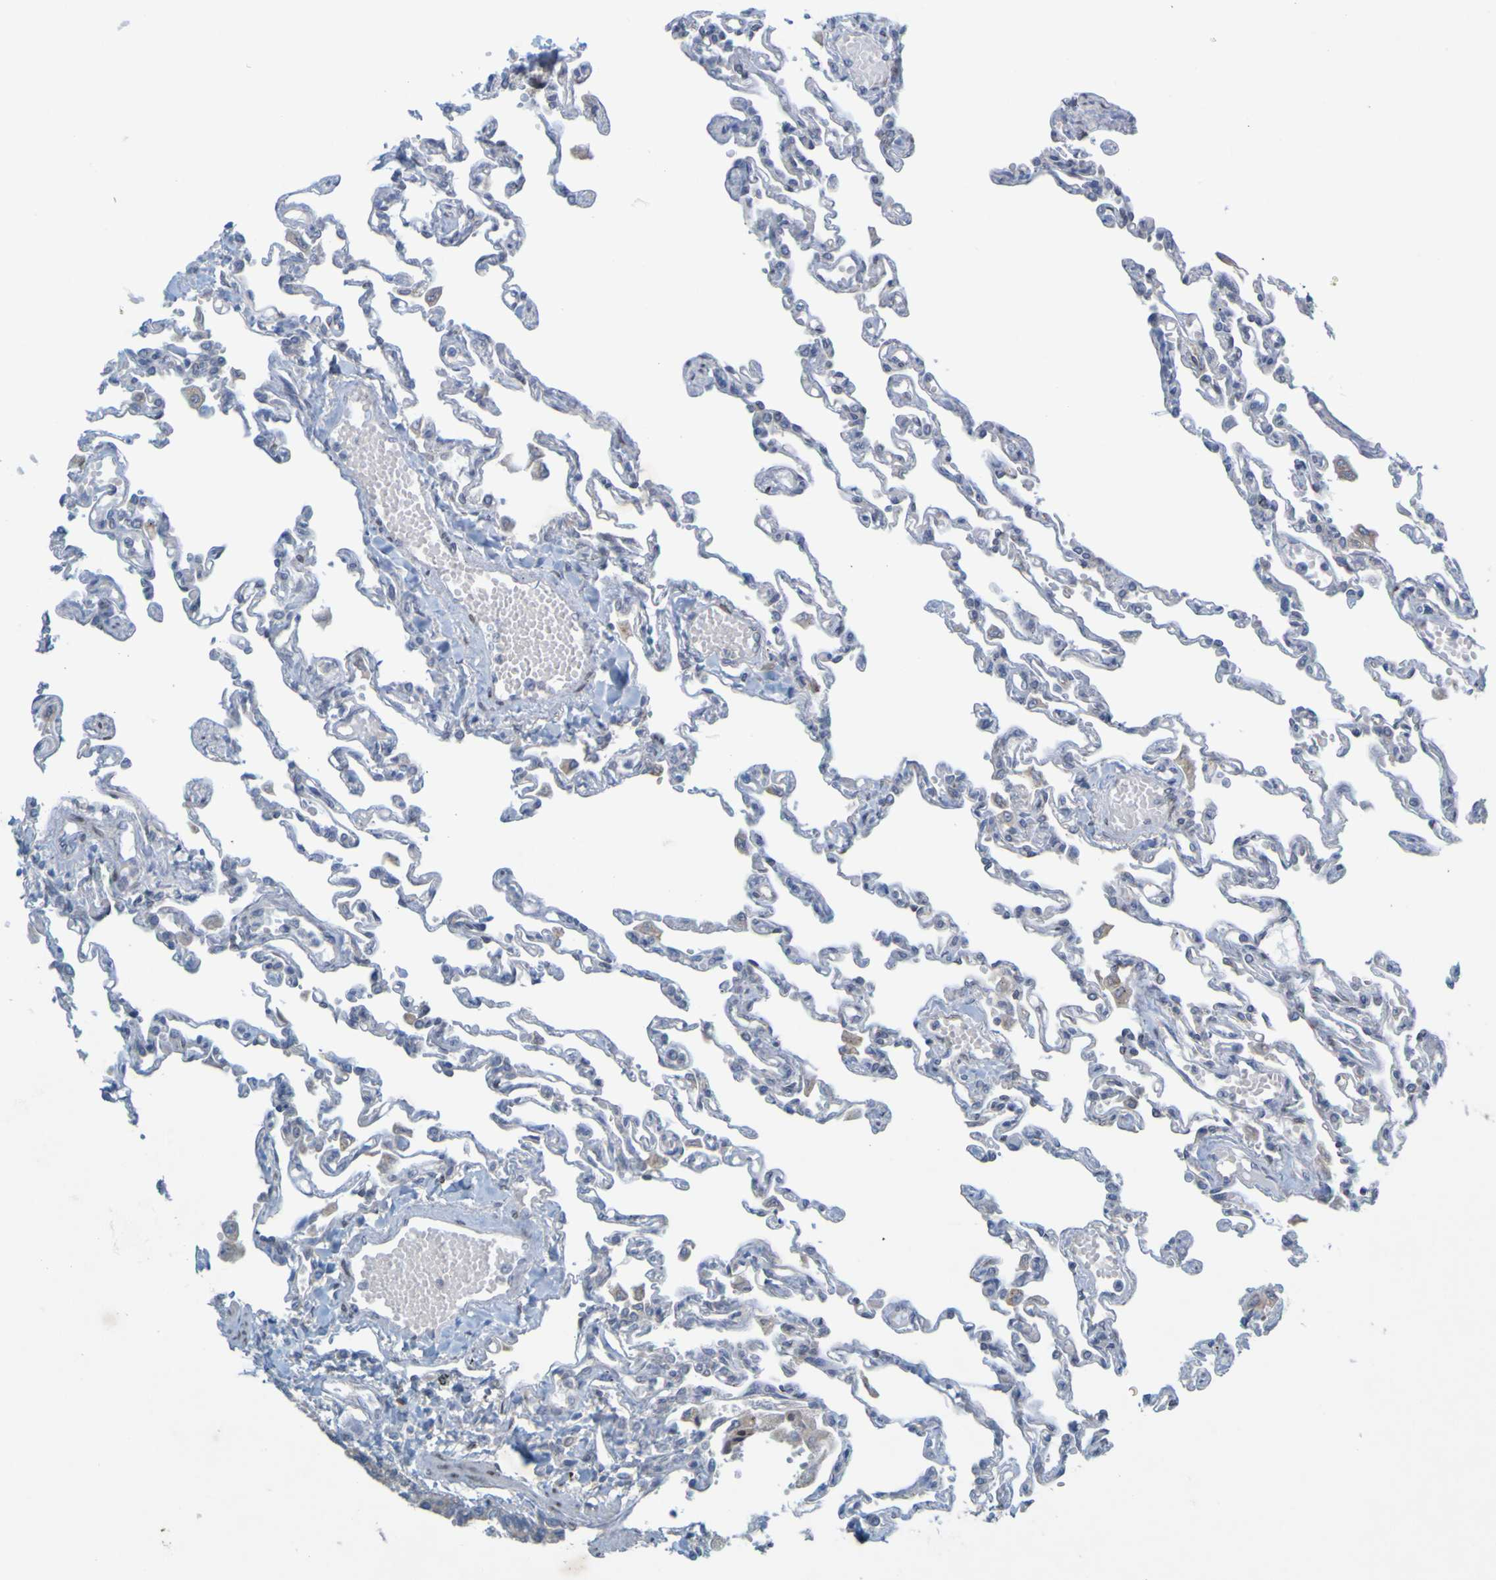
{"staining": {"intensity": "negative", "quantity": "none", "location": "none"}, "tissue": "lung", "cell_type": "Alveolar cells", "image_type": "normal", "snomed": [{"axis": "morphology", "description": "Normal tissue, NOS"}, {"axis": "topography", "description": "Lung"}], "caption": "A histopathology image of lung stained for a protein exhibits no brown staining in alveolar cells.", "gene": "MAG", "patient": {"sex": "male", "age": 21}}